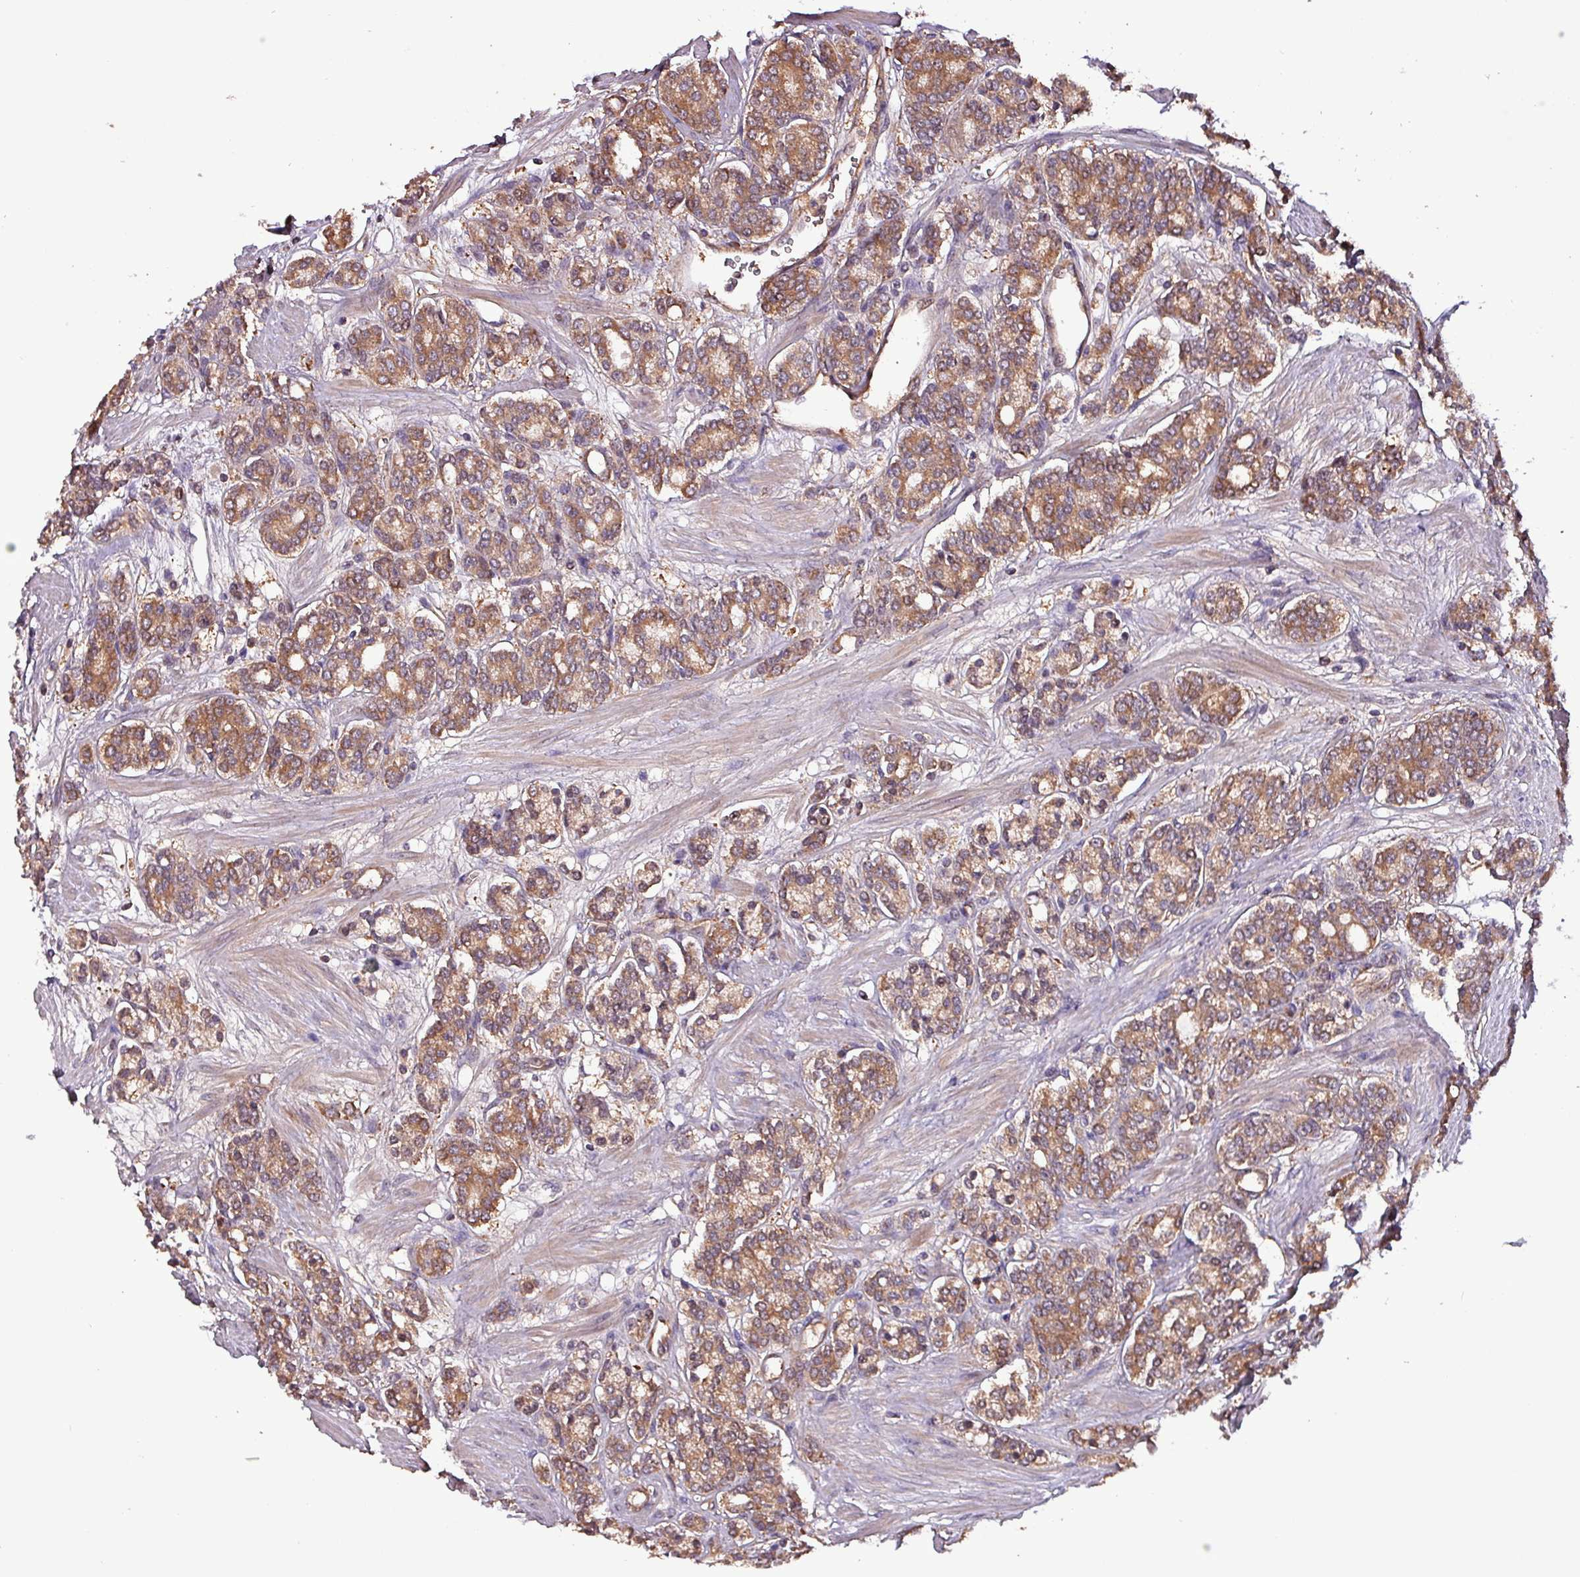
{"staining": {"intensity": "moderate", "quantity": ">75%", "location": "cytoplasmic/membranous"}, "tissue": "prostate cancer", "cell_type": "Tumor cells", "image_type": "cancer", "snomed": [{"axis": "morphology", "description": "Adenocarcinoma, High grade"}, {"axis": "topography", "description": "Prostate"}], "caption": "Prostate high-grade adenocarcinoma stained with a brown dye shows moderate cytoplasmic/membranous positive expression in approximately >75% of tumor cells.", "gene": "PAFAH1B2", "patient": {"sex": "male", "age": 62}}